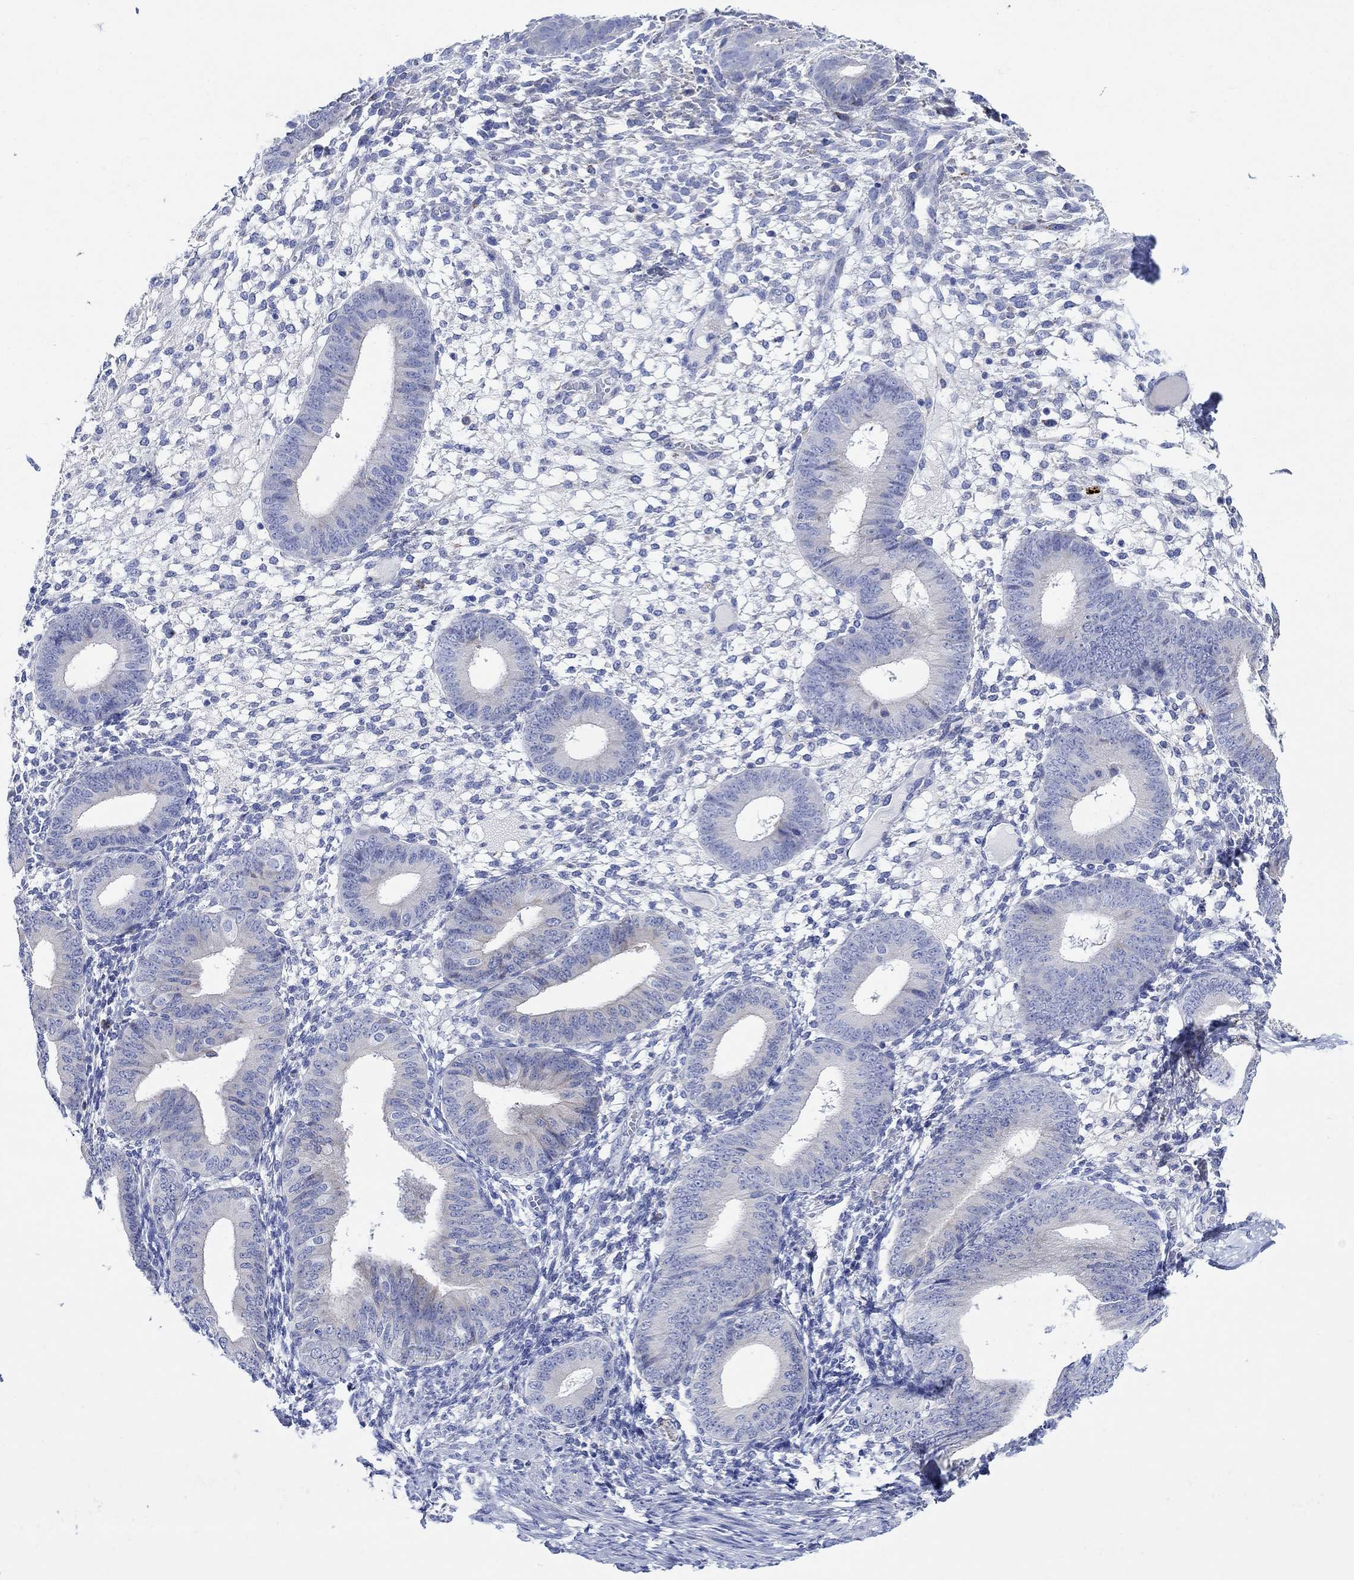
{"staining": {"intensity": "negative", "quantity": "none", "location": "none"}, "tissue": "endometrium", "cell_type": "Cells in endometrial stroma", "image_type": "normal", "snomed": [{"axis": "morphology", "description": "Normal tissue, NOS"}, {"axis": "topography", "description": "Endometrium"}], "caption": "Micrograph shows no protein staining in cells in endometrial stroma of unremarkable endometrium. Nuclei are stained in blue.", "gene": "P2RY6", "patient": {"sex": "female", "age": 39}}